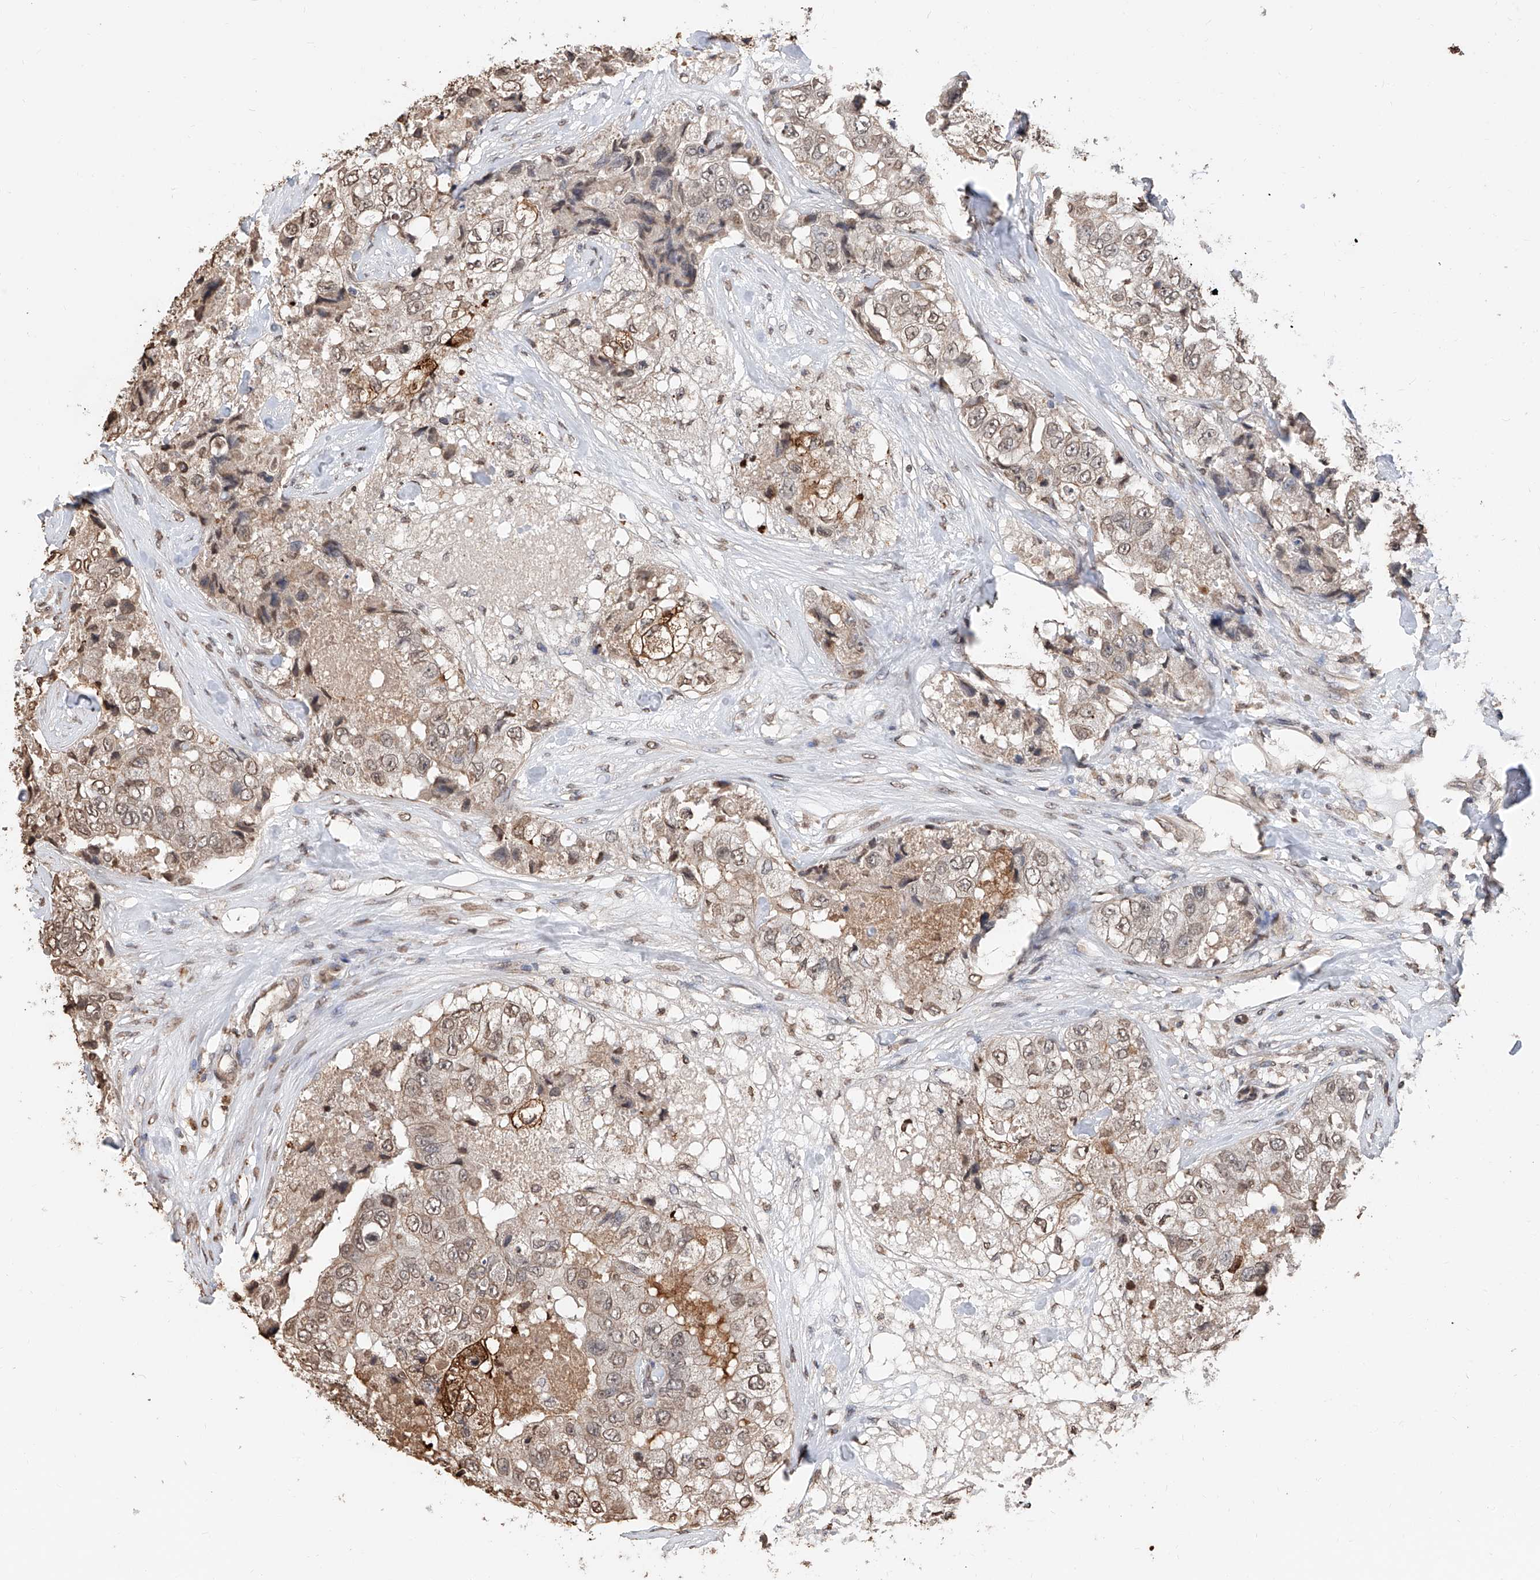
{"staining": {"intensity": "moderate", "quantity": "25%-75%", "location": "cytoplasmic/membranous,nuclear"}, "tissue": "breast cancer", "cell_type": "Tumor cells", "image_type": "cancer", "snomed": [{"axis": "morphology", "description": "Duct carcinoma"}, {"axis": "topography", "description": "Breast"}], "caption": "Brown immunohistochemical staining in breast cancer (intraductal carcinoma) displays moderate cytoplasmic/membranous and nuclear staining in approximately 25%-75% of tumor cells. (IHC, brightfield microscopy, high magnification).", "gene": "RP9", "patient": {"sex": "female", "age": 62}}